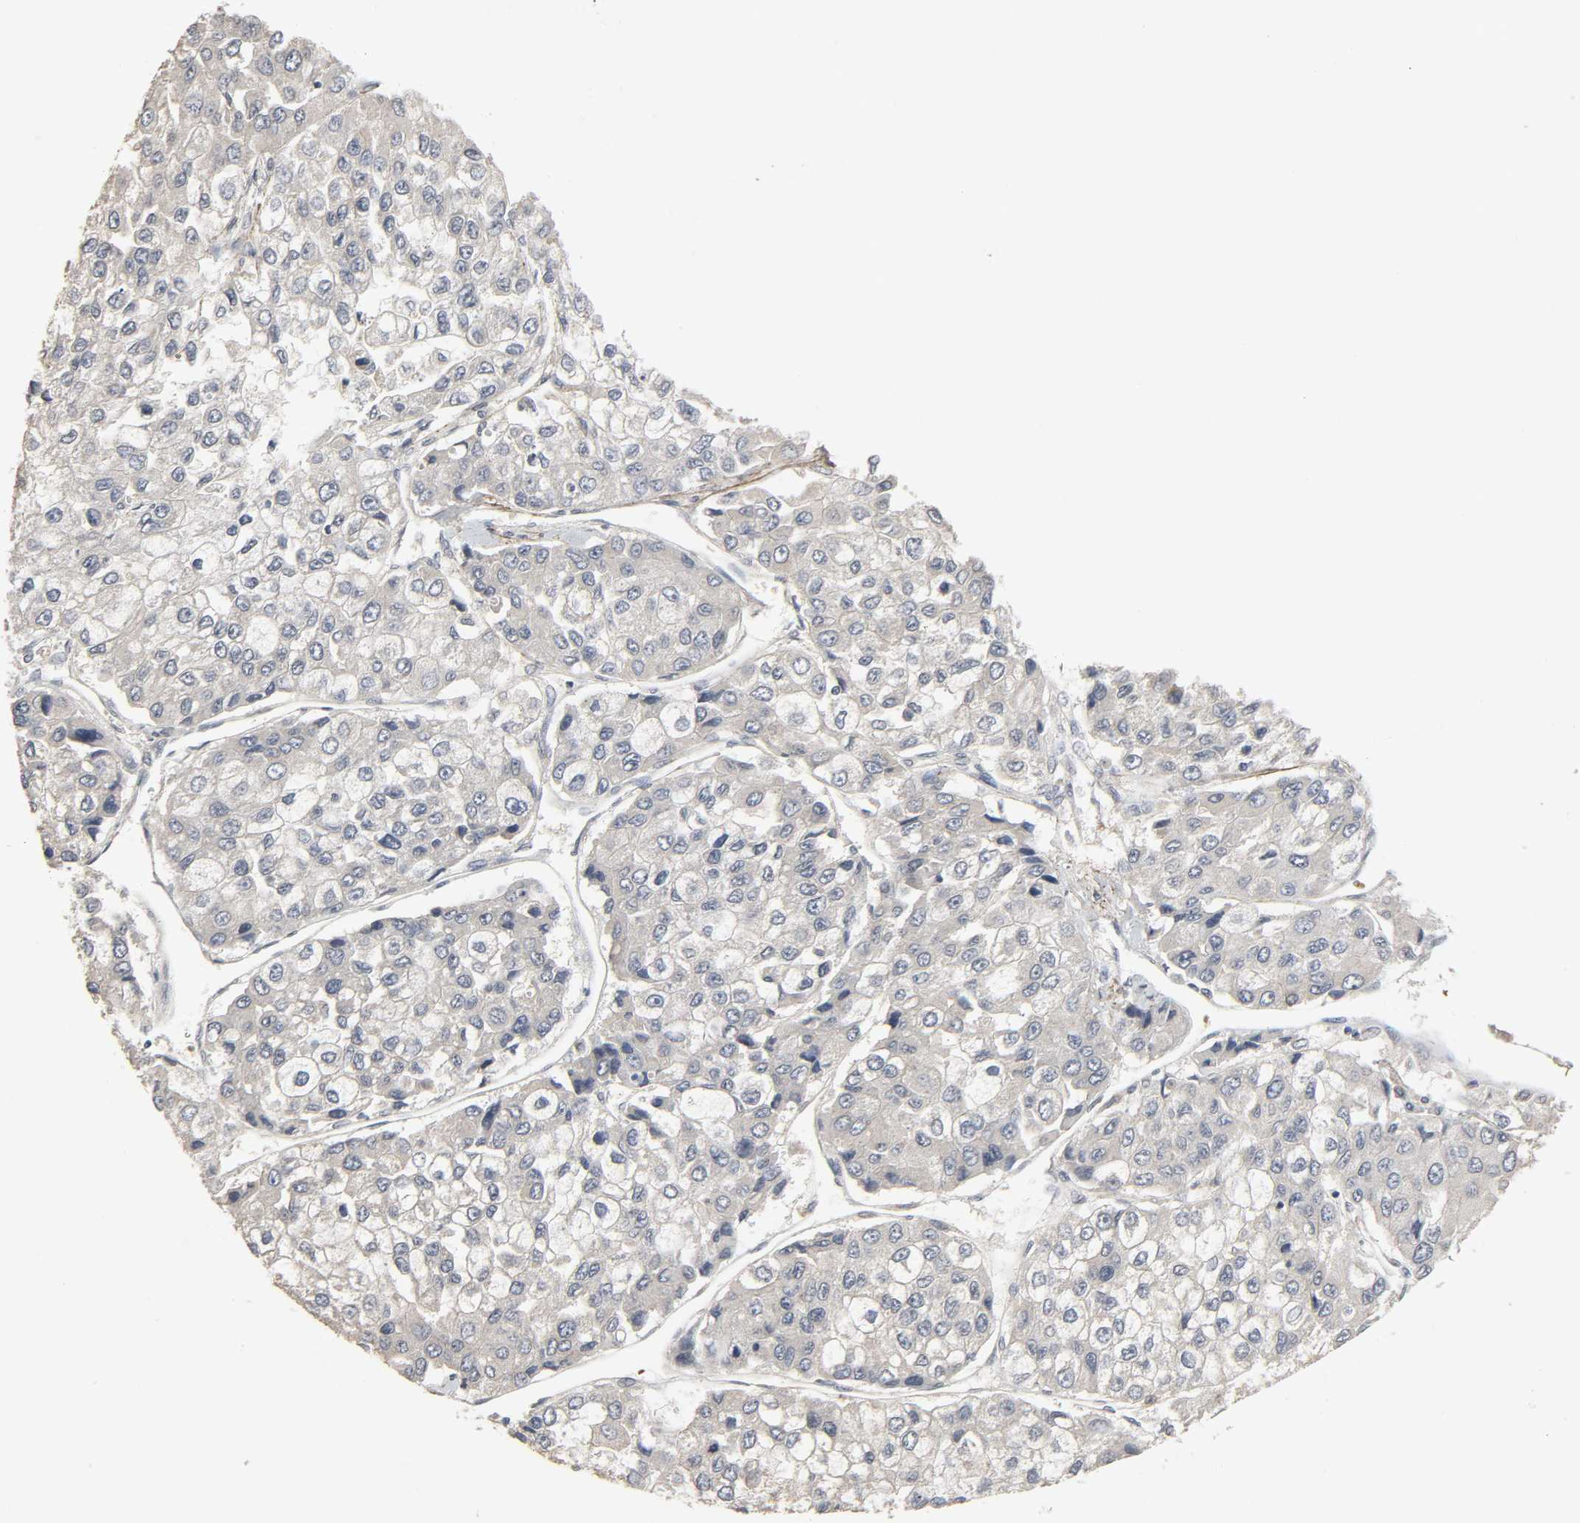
{"staining": {"intensity": "negative", "quantity": "none", "location": "none"}, "tissue": "liver cancer", "cell_type": "Tumor cells", "image_type": "cancer", "snomed": [{"axis": "morphology", "description": "Carcinoma, Hepatocellular, NOS"}, {"axis": "topography", "description": "Liver"}], "caption": "Tumor cells are negative for protein expression in human liver hepatocellular carcinoma.", "gene": "ZNF222", "patient": {"sex": "female", "age": 66}}